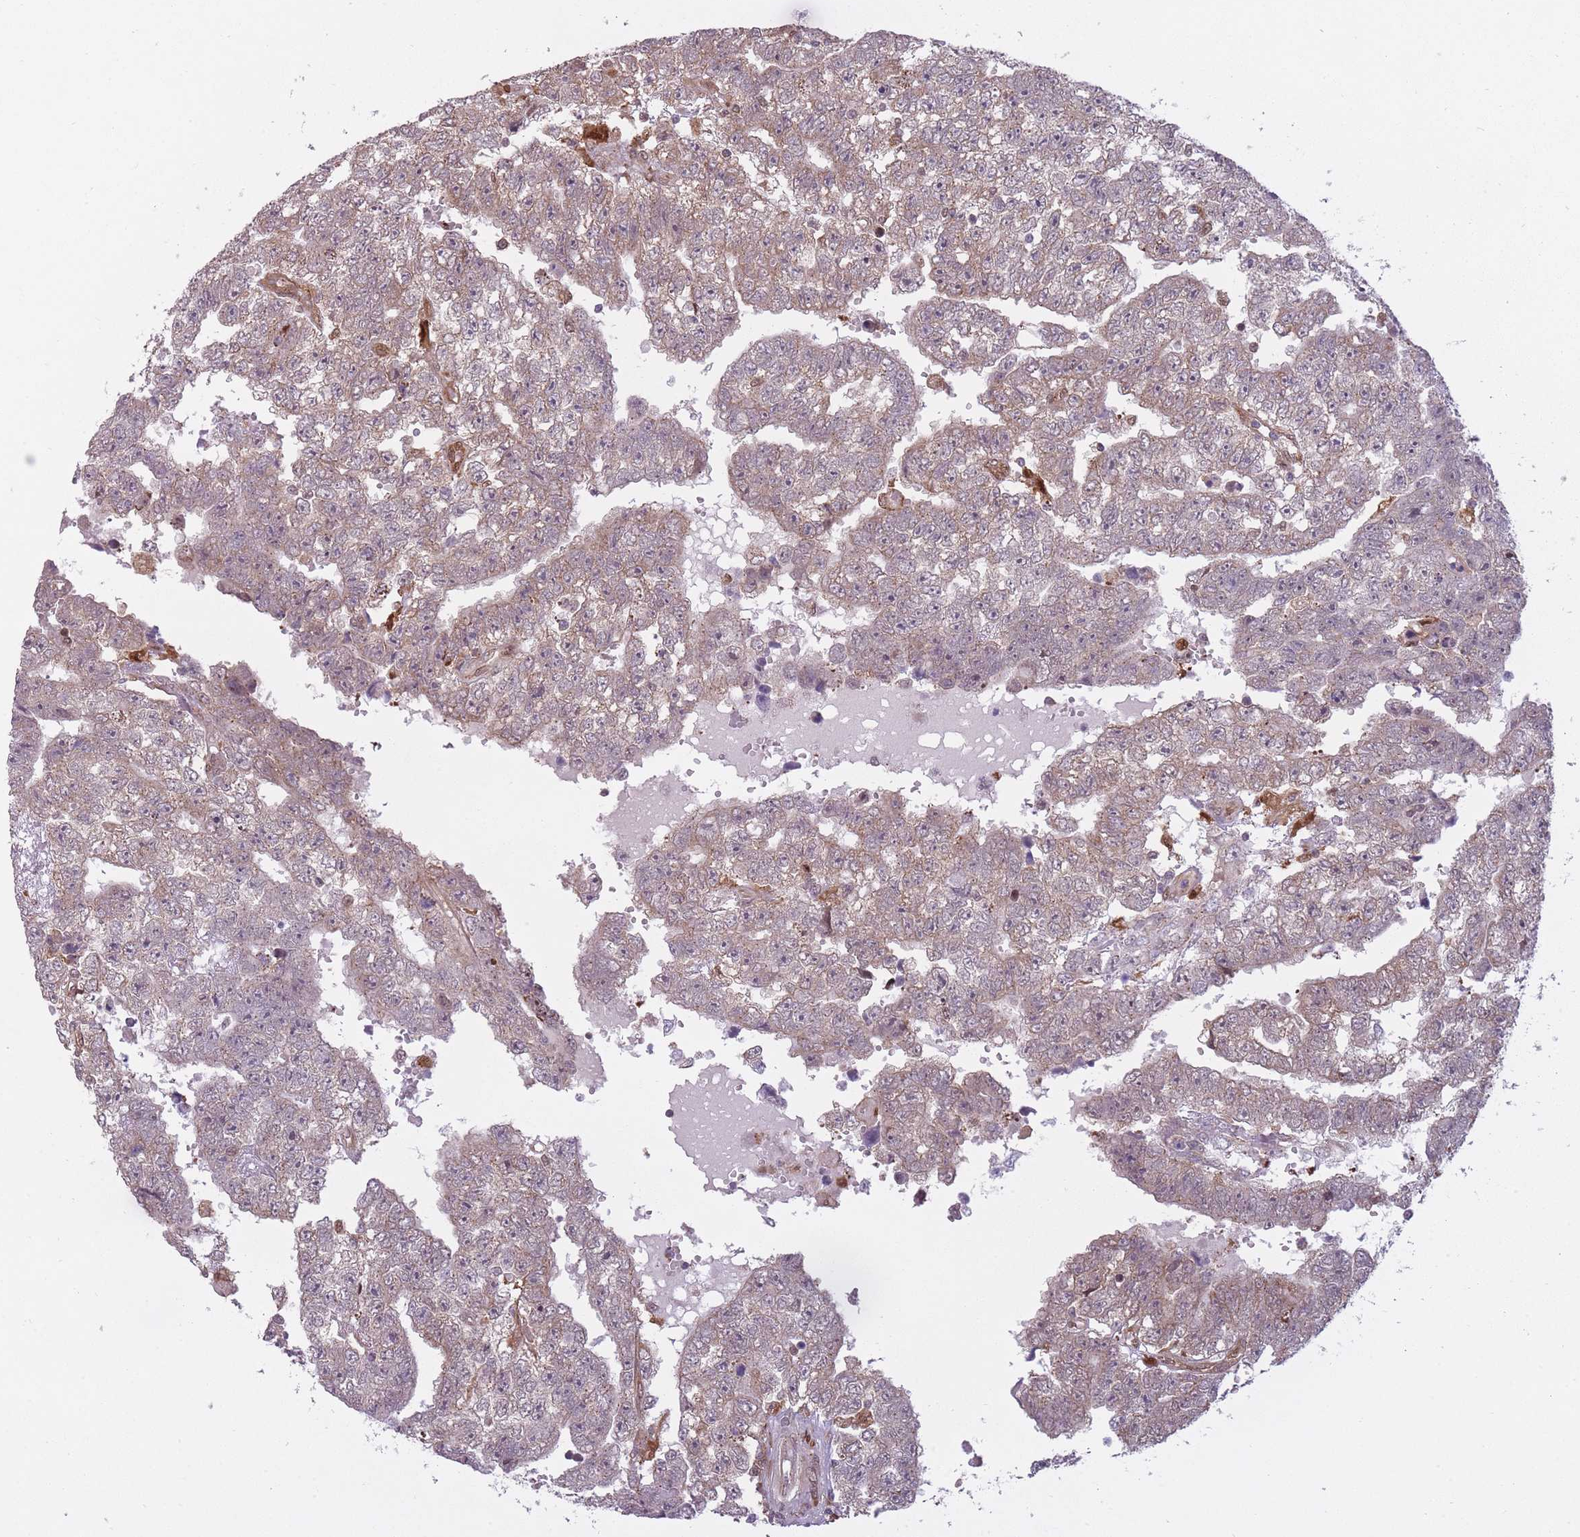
{"staining": {"intensity": "weak", "quantity": "25%-75%", "location": "cytoplasmic/membranous"}, "tissue": "testis cancer", "cell_type": "Tumor cells", "image_type": "cancer", "snomed": [{"axis": "morphology", "description": "Carcinoma, Embryonal, NOS"}, {"axis": "topography", "description": "Testis"}], "caption": "Immunohistochemistry (DAB) staining of human testis embryonal carcinoma exhibits weak cytoplasmic/membranous protein positivity in approximately 25%-75% of tumor cells. (DAB (3,3'-diaminobenzidine) = brown stain, brightfield microscopy at high magnification).", "gene": "LGALS9", "patient": {"sex": "male", "age": 25}}